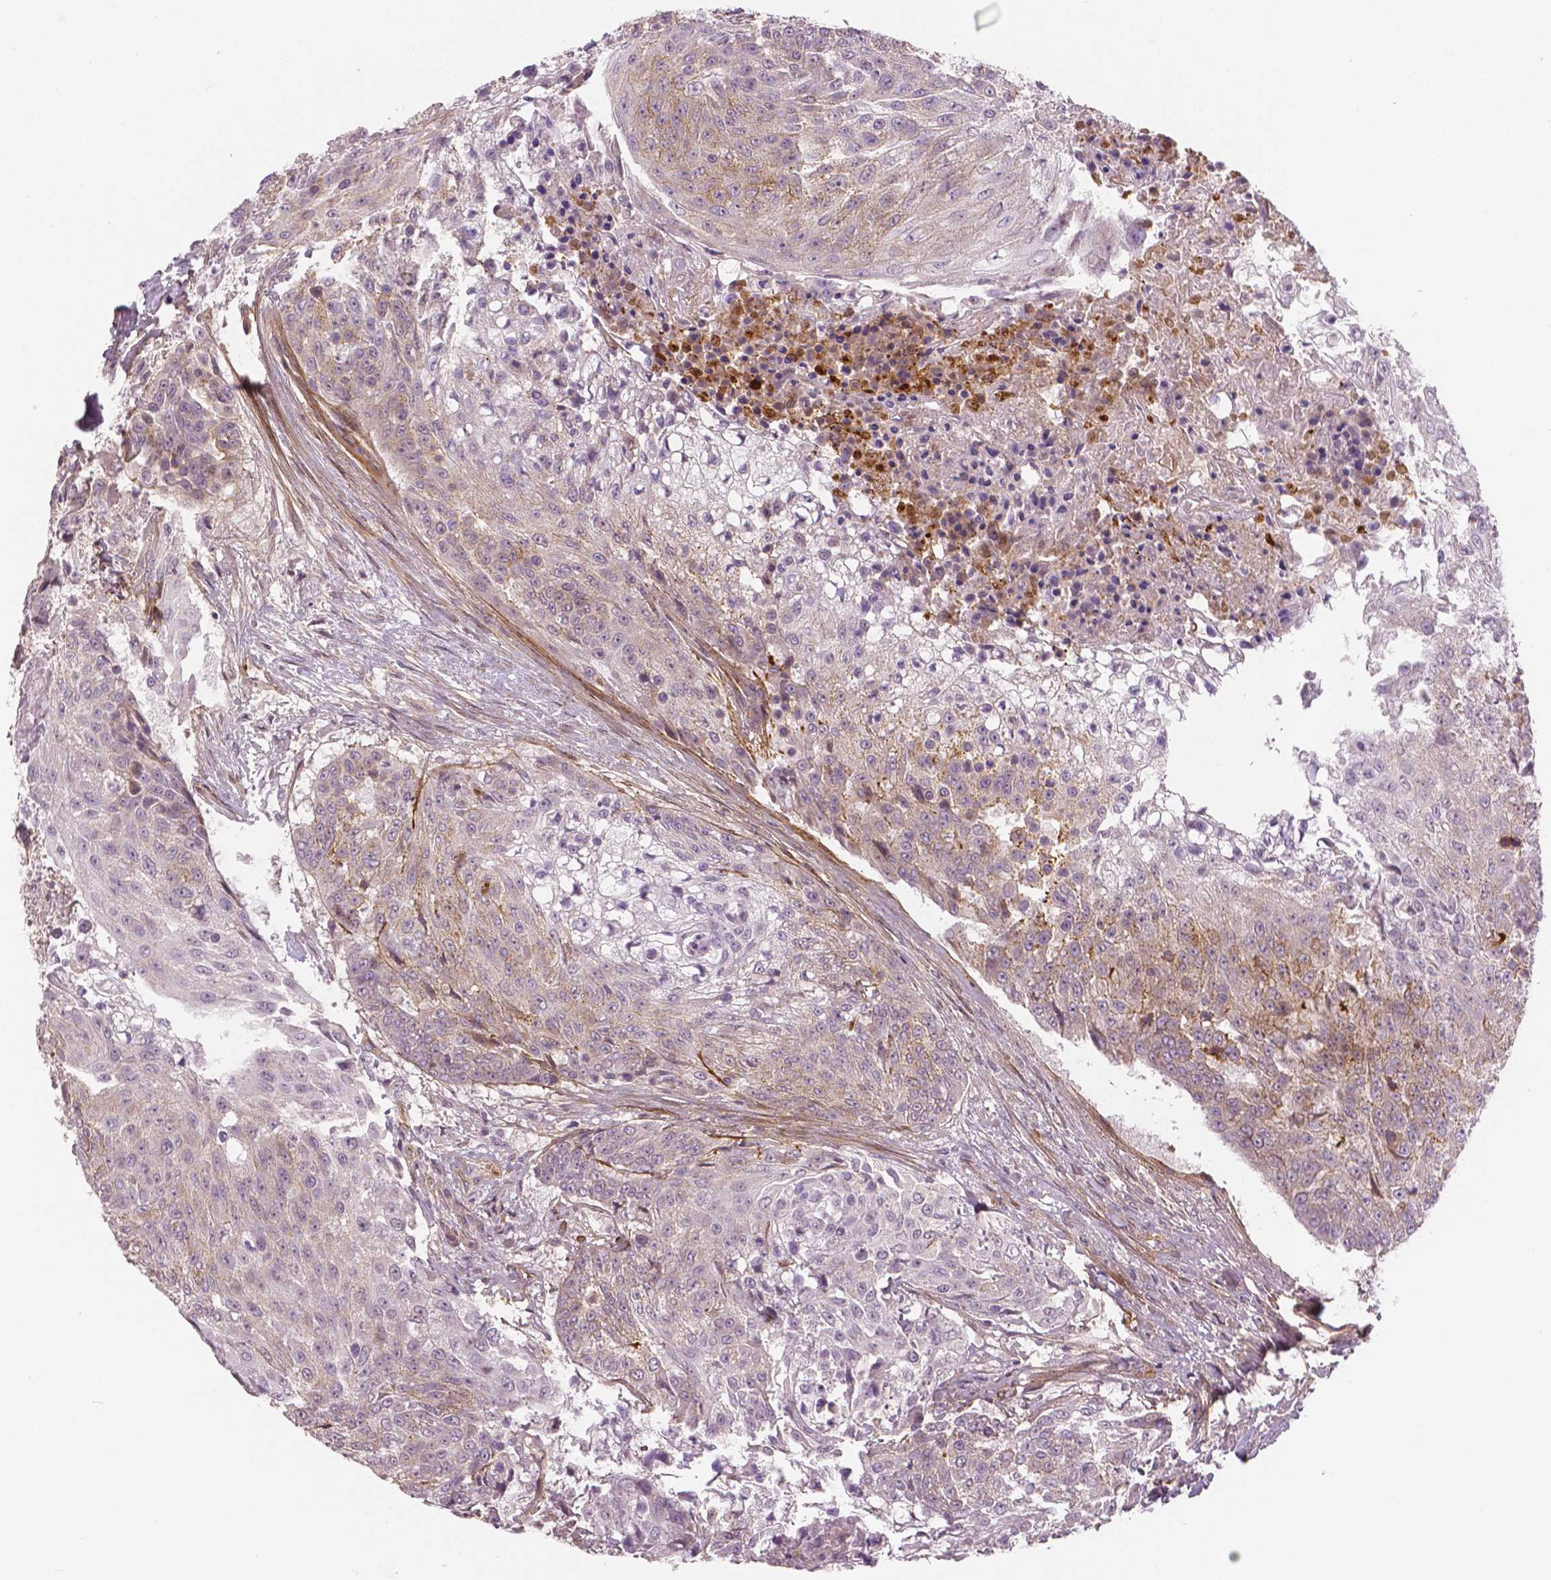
{"staining": {"intensity": "weak", "quantity": "<25%", "location": "cytoplasmic/membranous"}, "tissue": "urothelial cancer", "cell_type": "Tumor cells", "image_type": "cancer", "snomed": [{"axis": "morphology", "description": "Urothelial carcinoma, High grade"}, {"axis": "topography", "description": "Urinary bladder"}], "caption": "Tumor cells show no significant protein expression in urothelial carcinoma (high-grade). The staining was performed using DAB to visualize the protein expression in brown, while the nuclei were stained in blue with hematoxylin (Magnification: 20x).", "gene": "FLT1", "patient": {"sex": "female", "age": 63}}